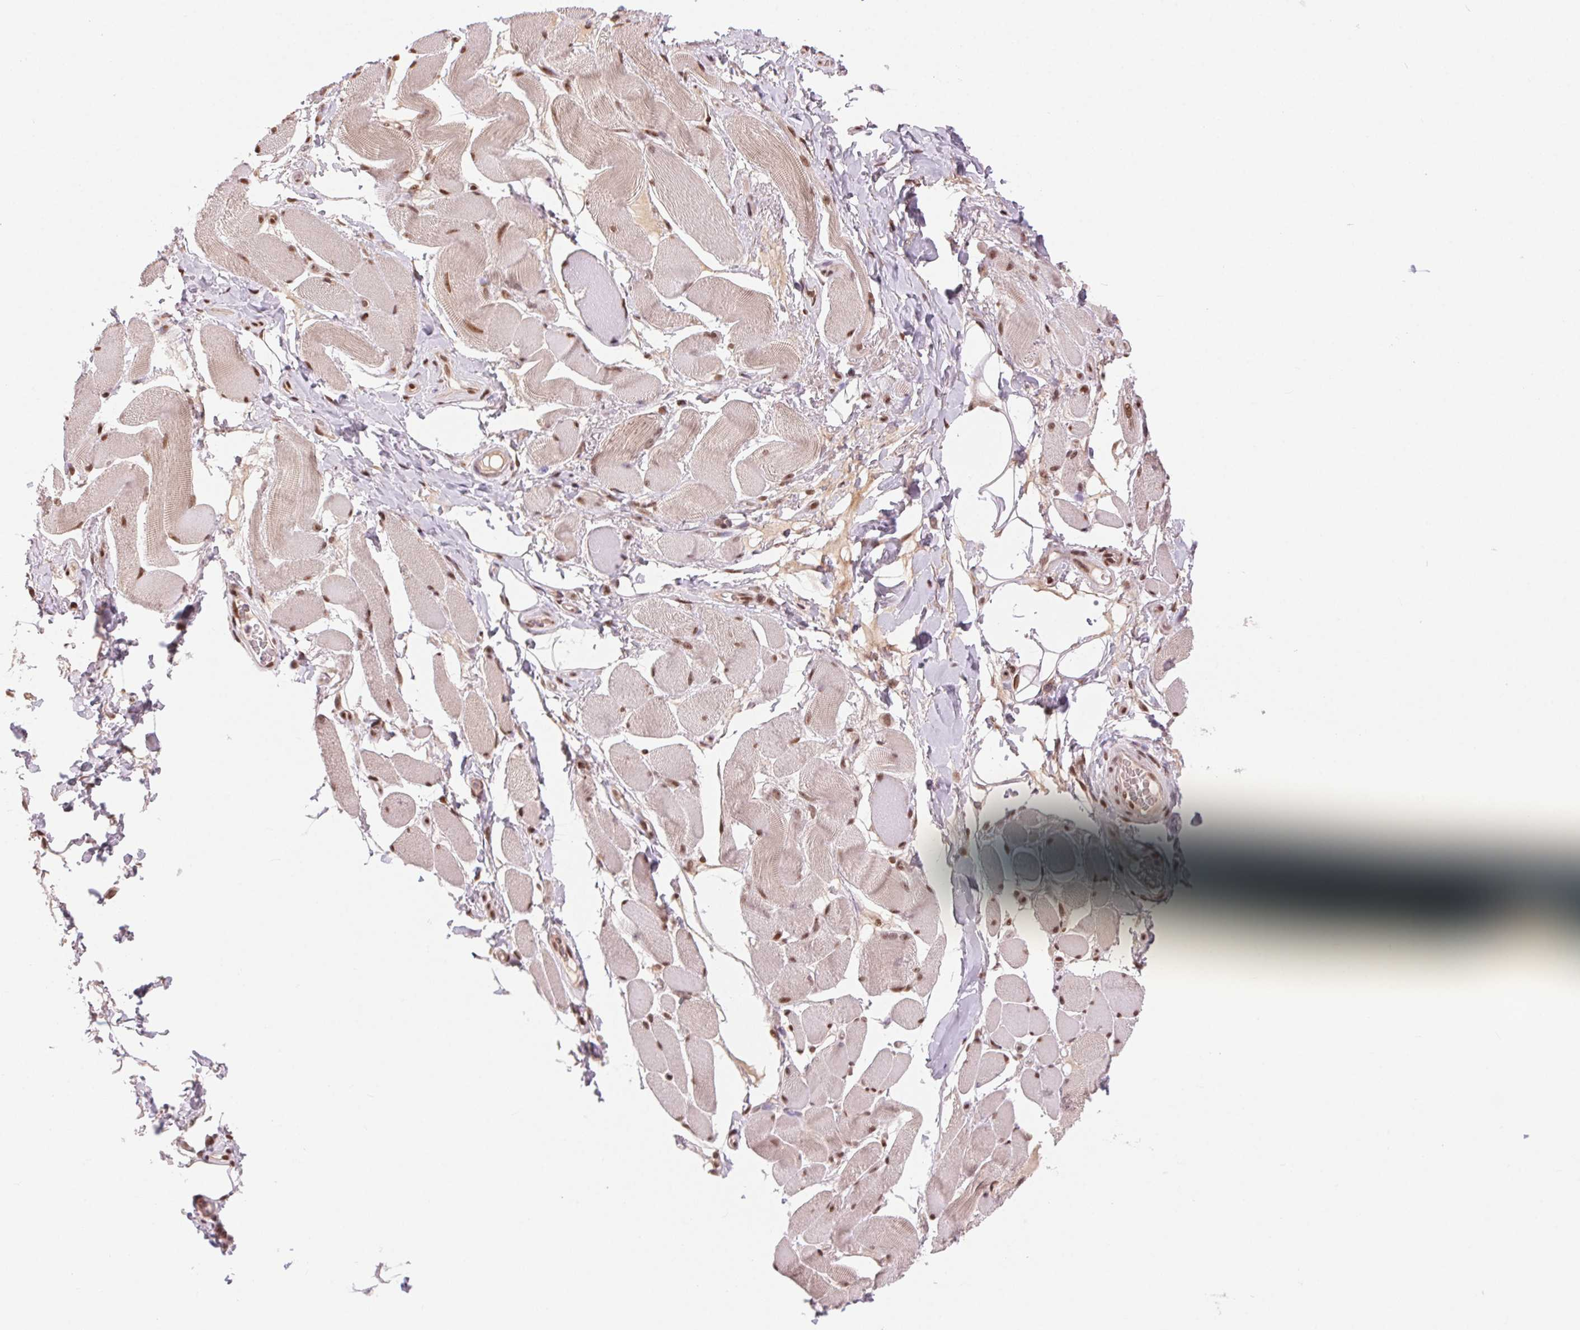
{"staining": {"intensity": "moderate", "quantity": ">75%", "location": "nuclear"}, "tissue": "skeletal muscle", "cell_type": "Myocytes", "image_type": "normal", "snomed": [{"axis": "morphology", "description": "Normal tissue, NOS"}, {"axis": "topography", "description": "Skeletal muscle"}, {"axis": "topography", "description": "Anal"}, {"axis": "topography", "description": "Peripheral nerve tissue"}], "caption": "Skeletal muscle stained with DAB IHC shows medium levels of moderate nuclear expression in about >75% of myocytes.", "gene": "RAD23A", "patient": {"sex": "male", "age": 53}}